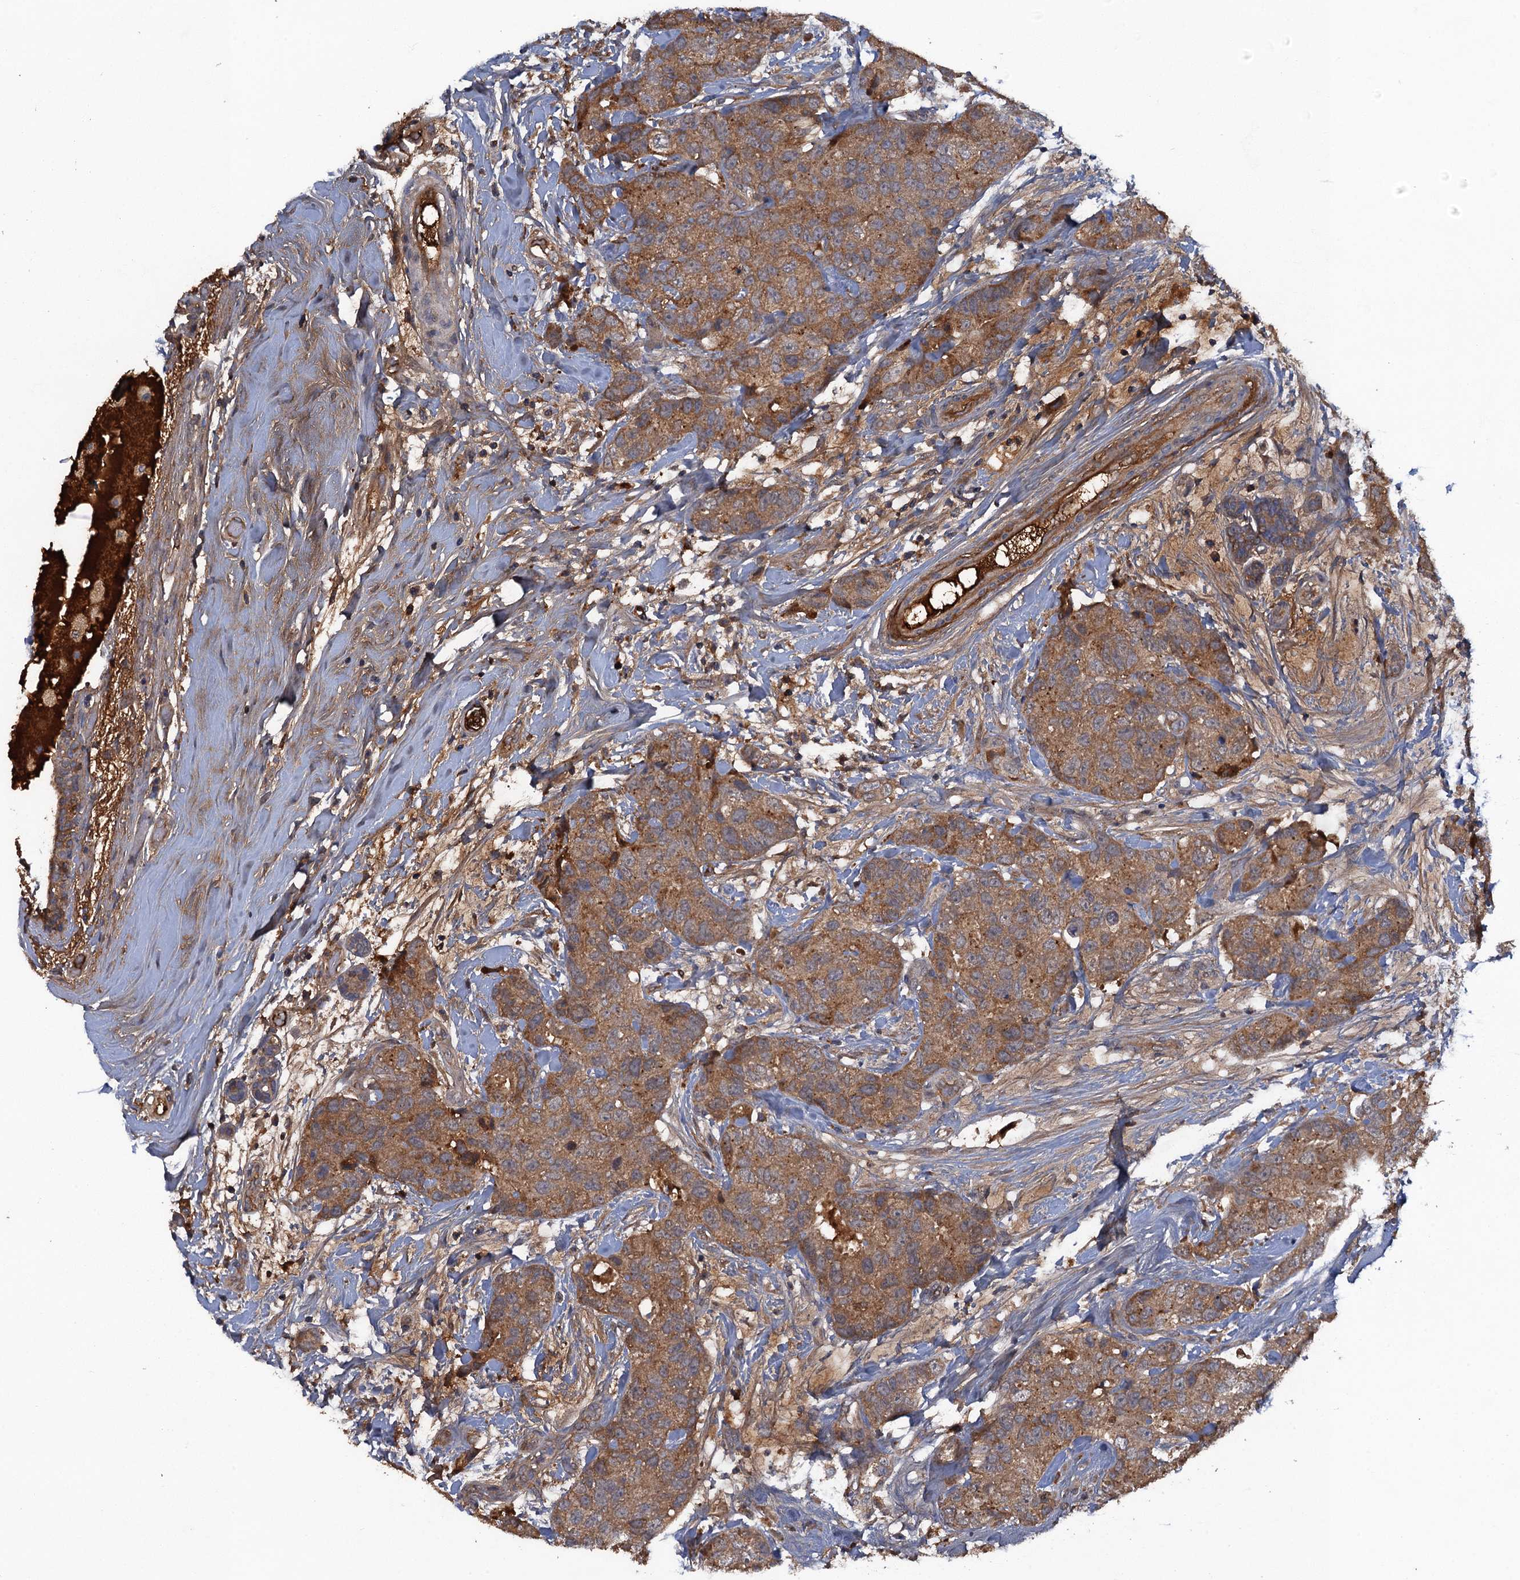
{"staining": {"intensity": "moderate", "quantity": ">75%", "location": "cytoplasmic/membranous"}, "tissue": "breast cancer", "cell_type": "Tumor cells", "image_type": "cancer", "snomed": [{"axis": "morphology", "description": "Duct carcinoma"}, {"axis": "topography", "description": "Breast"}], "caption": "Human breast cancer stained for a protein (brown) reveals moderate cytoplasmic/membranous positive staining in about >75% of tumor cells.", "gene": "HAPLN3", "patient": {"sex": "female", "age": 62}}